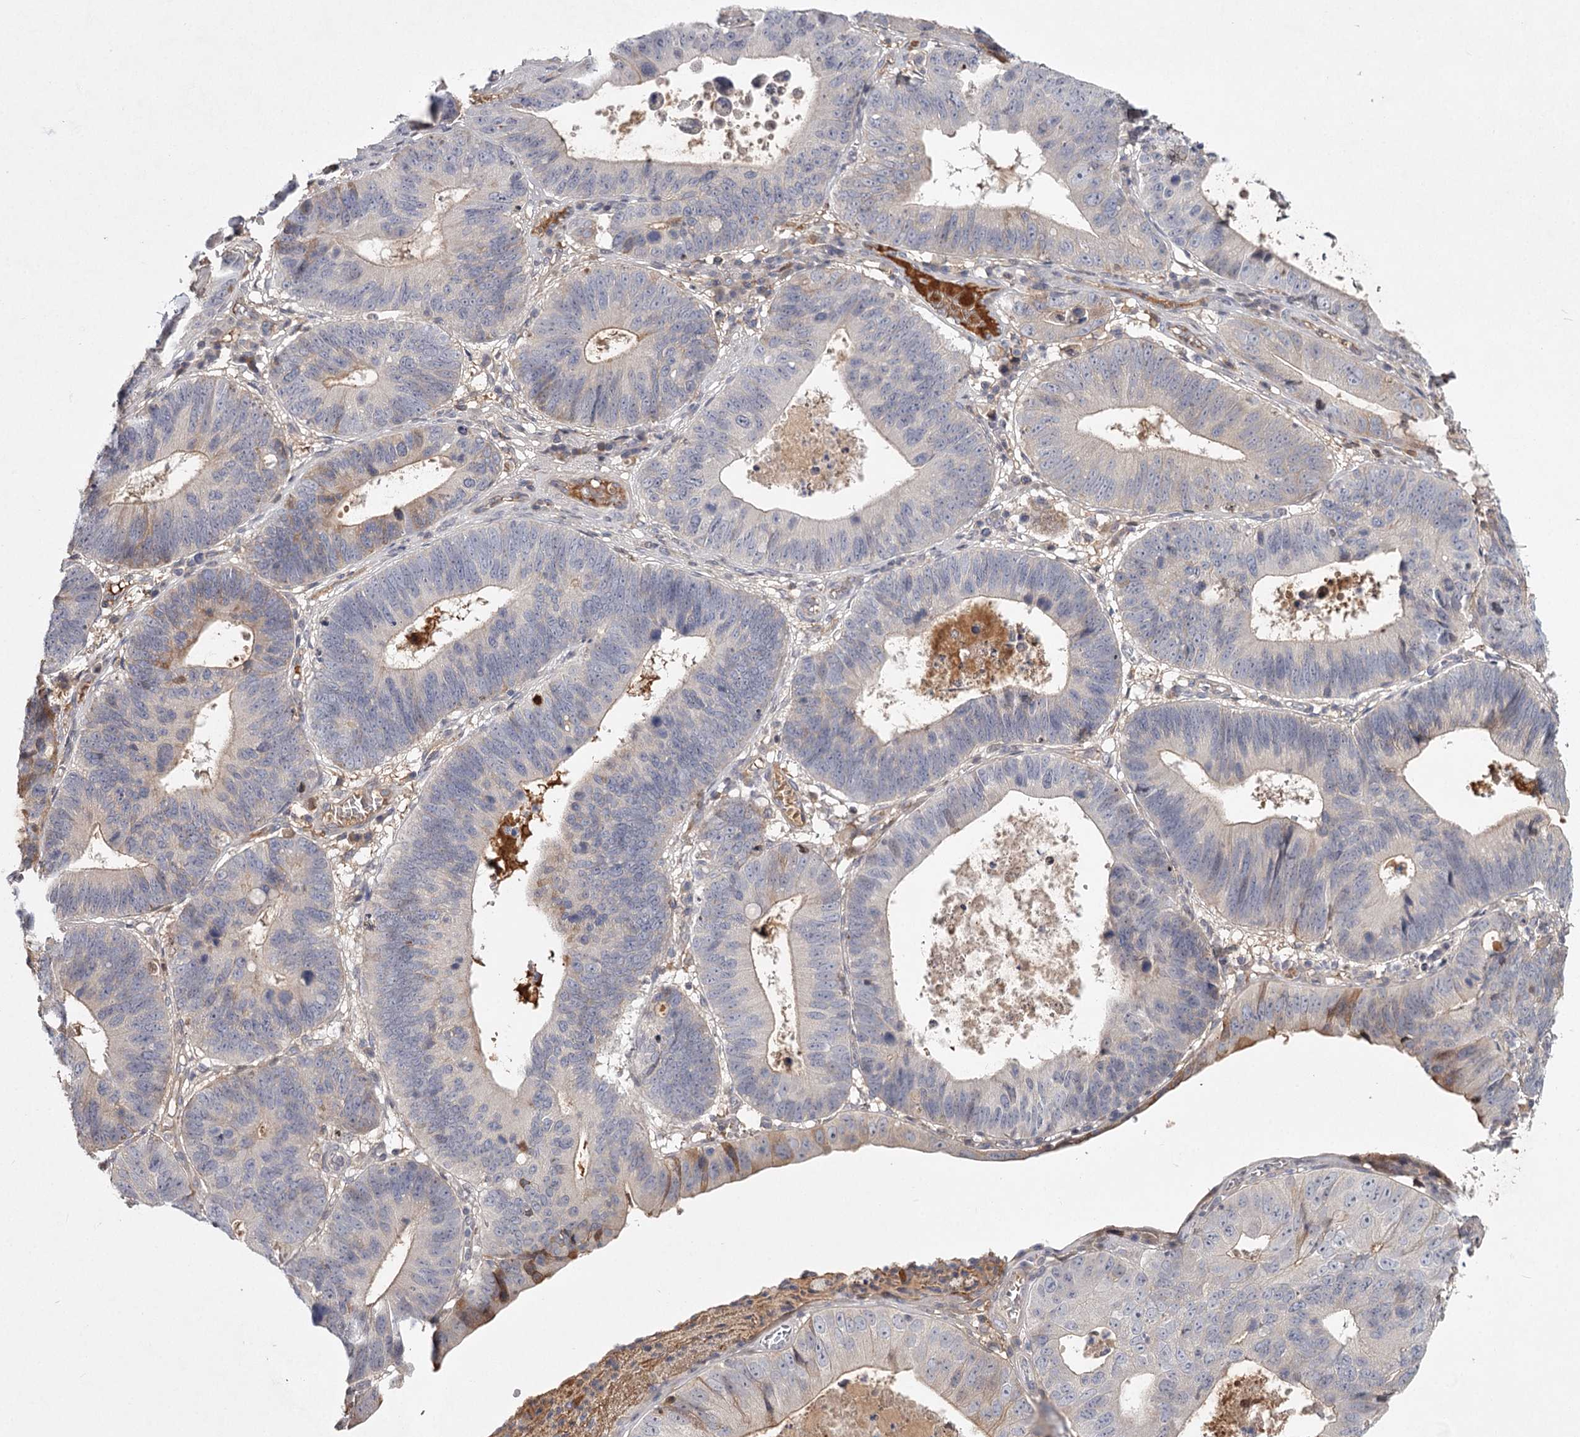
{"staining": {"intensity": "weak", "quantity": "<25%", "location": "cytoplasmic/membranous"}, "tissue": "stomach cancer", "cell_type": "Tumor cells", "image_type": "cancer", "snomed": [{"axis": "morphology", "description": "Adenocarcinoma, NOS"}, {"axis": "topography", "description": "Stomach"}], "caption": "Immunohistochemical staining of stomach cancer shows no significant positivity in tumor cells.", "gene": "DHRS9", "patient": {"sex": "male", "age": 59}}